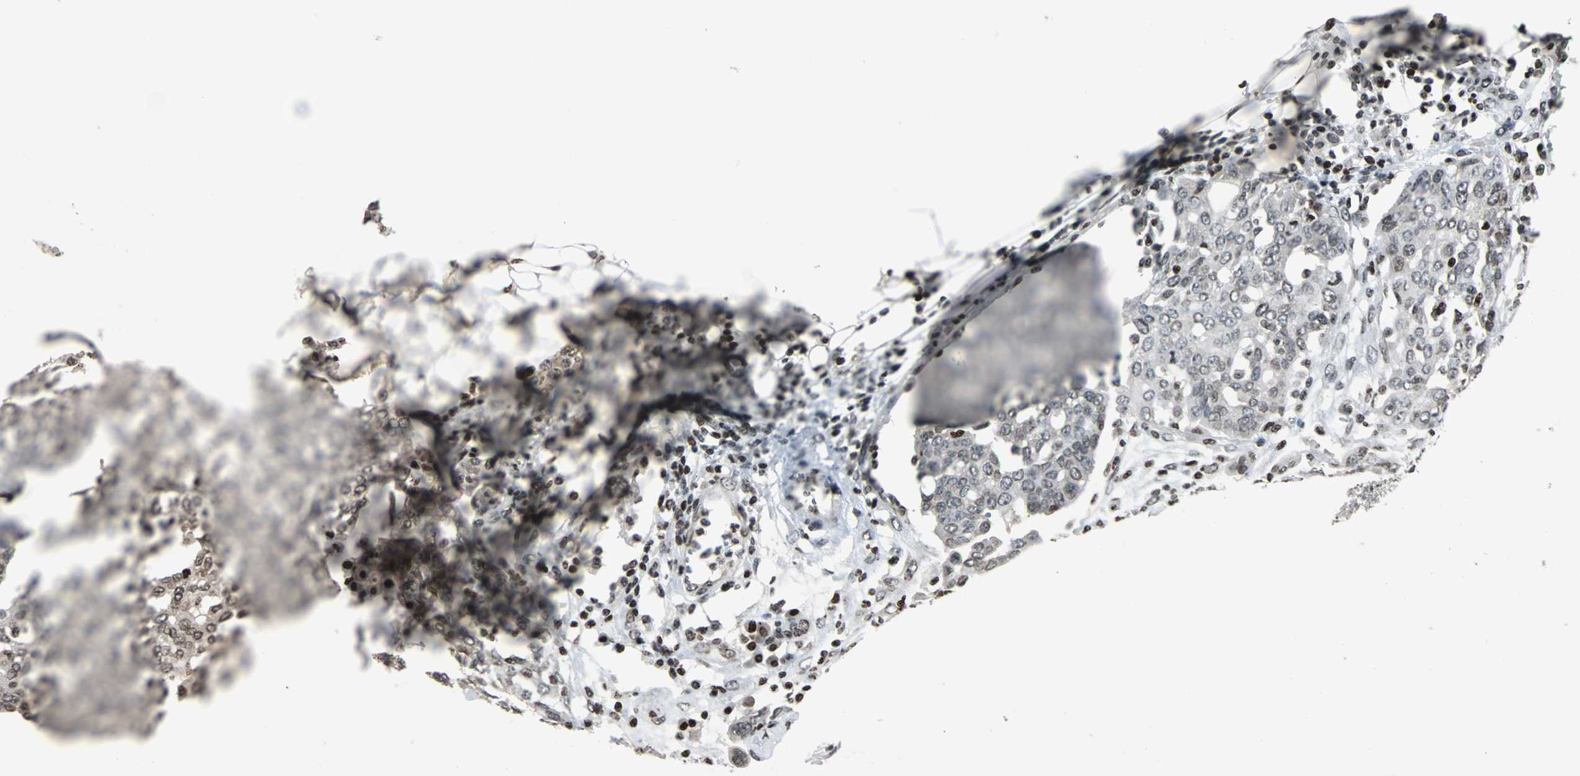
{"staining": {"intensity": "weak", "quantity": ">75%", "location": "nuclear"}, "tissue": "ovarian cancer", "cell_type": "Tumor cells", "image_type": "cancer", "snomed": [{"axis": "morphology", "description": "Cystadenocarcinoma, serous, NOS"}, {"axis": "topography", "description": "Soft tissue"}, {"axis": "topography", "description": "Ovary"}], "caption": "High-power microscopy captured an immunohistochemistry histopathology image of ovarian cancer (serous cystadenocarcinoma), revealing weak nuclear positivity in about >75% of tumor cells.", "gene": "PAXIP1", "patient": {"sex": "female", "age": 57}}